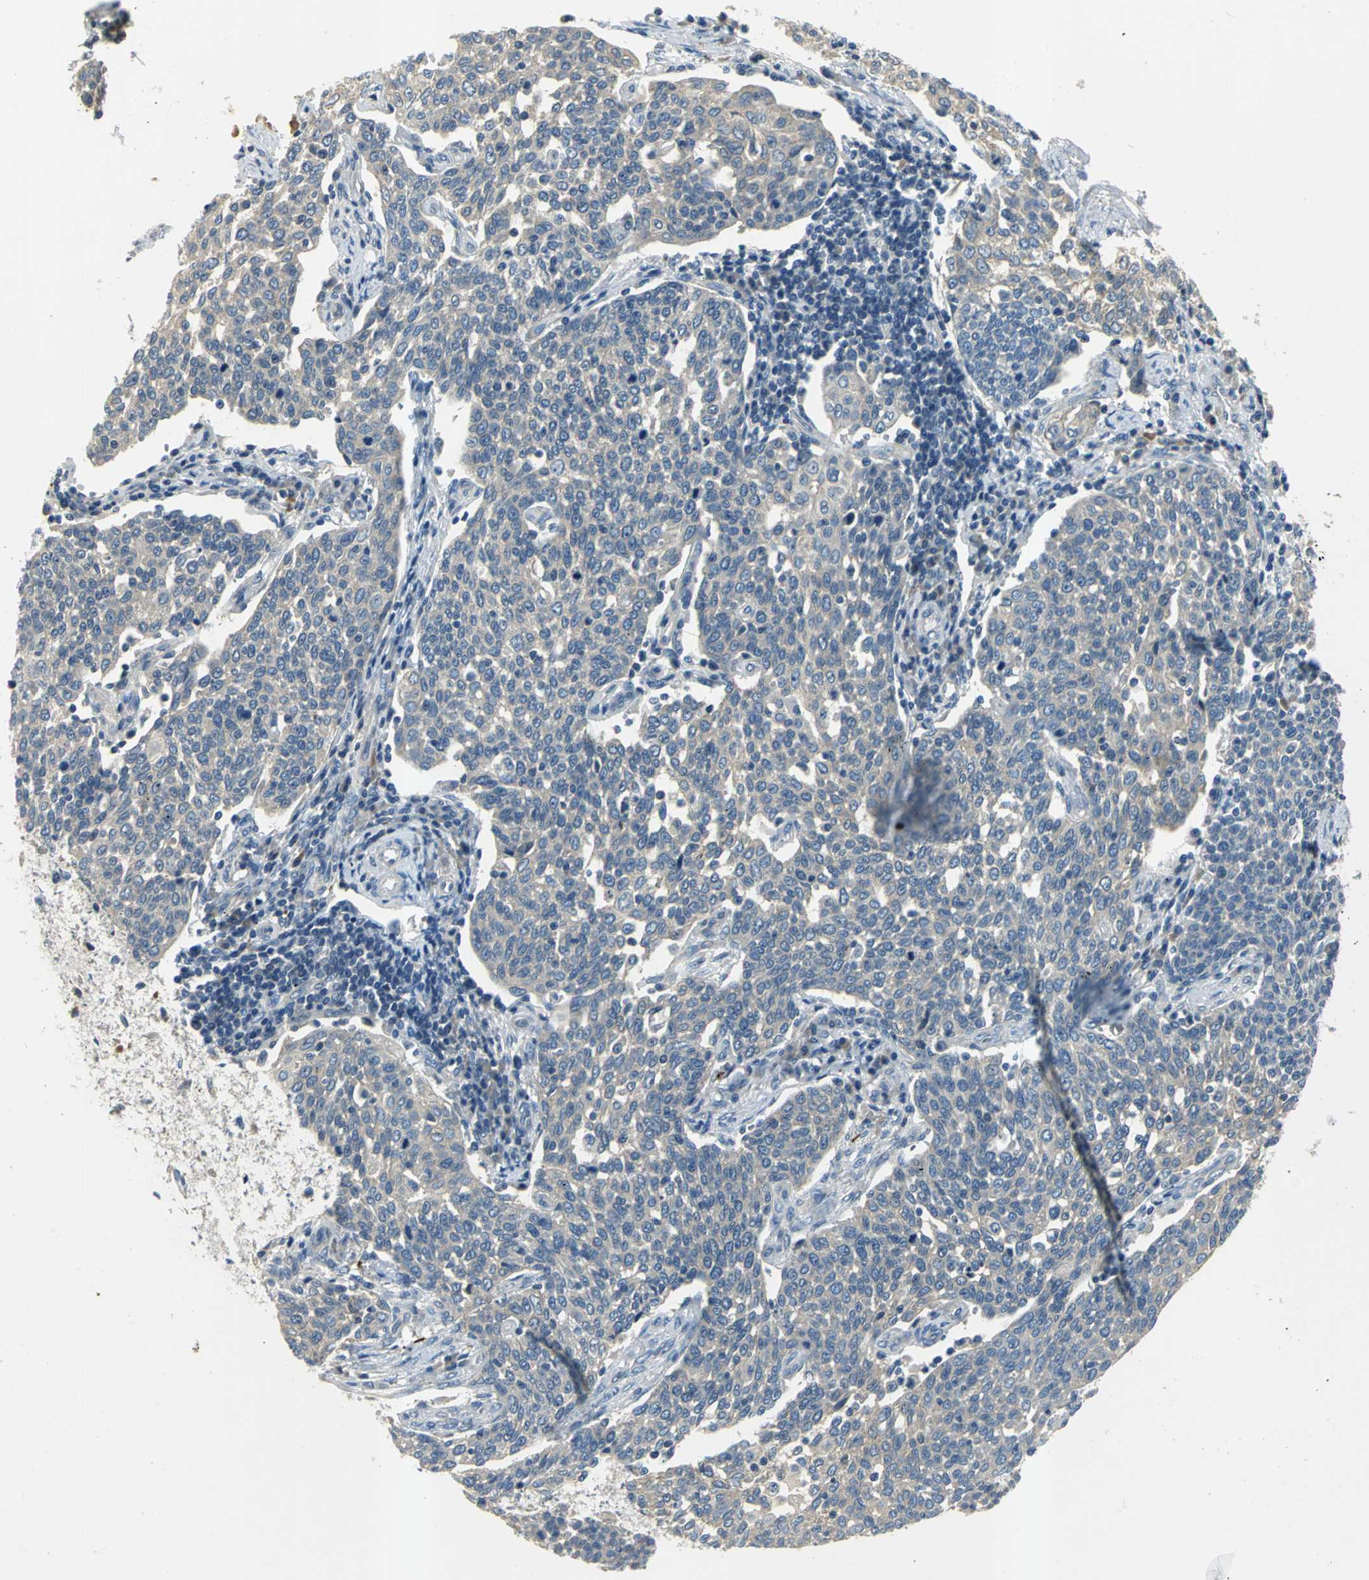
{"staining": {"intensity": "negative", "quantity": "none", "location": "none"}, "tissue": "cervical cancer", "cell_type": "Tumor cells", "image_type": "cancer", "snomed": [{"axis": "morphology", "description": "Squamous cell carcinoma, NOS"}, {"axis": "topography", "description": "Cervix"}], "caption": "The photomicrograph shows no significant expression in tumor cells of cervical squamous cell carcinoma.", "gene": "SLC16A7", "patient": {"sex": "female", "age": 34}}